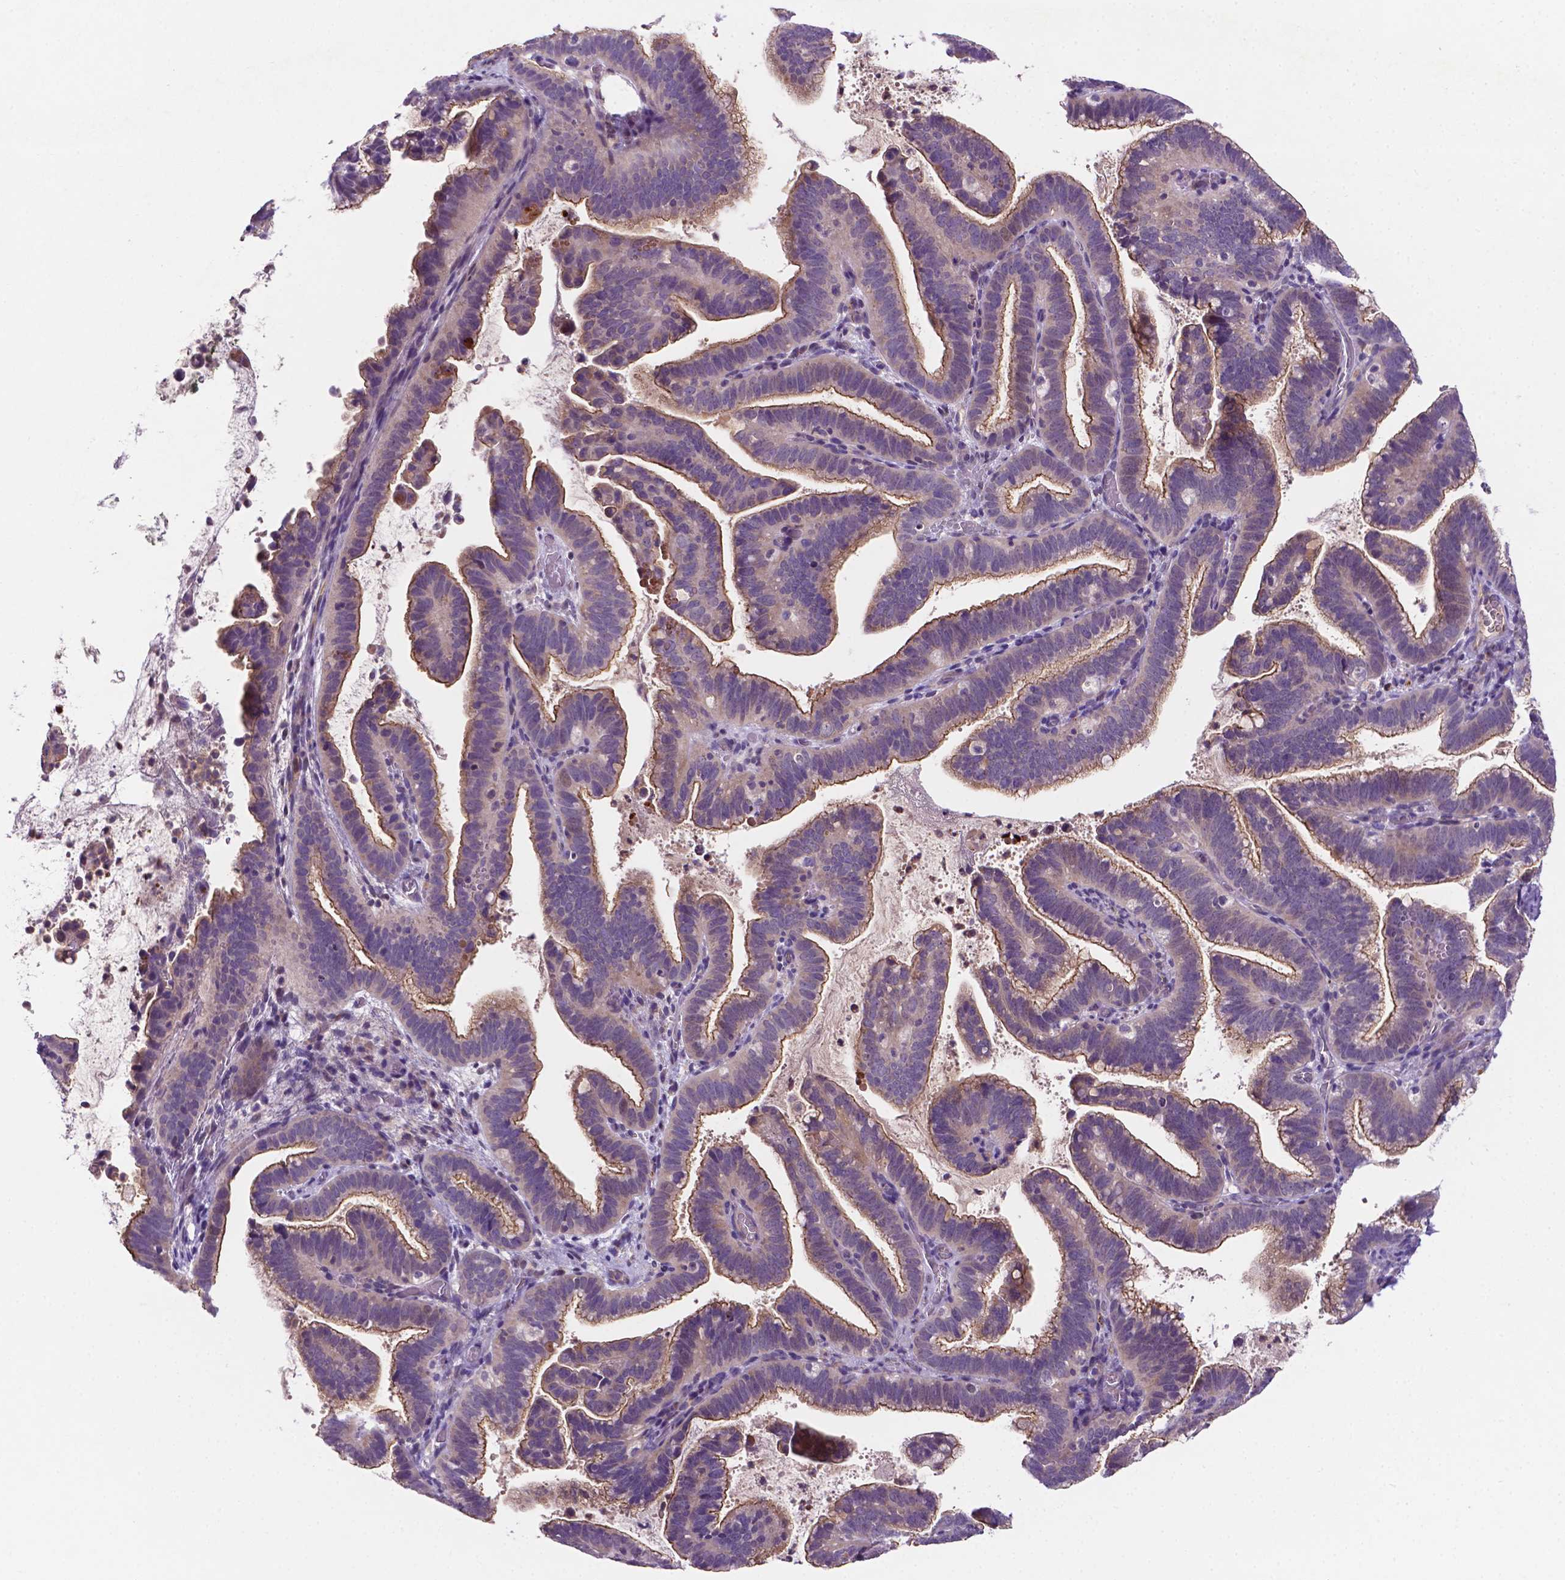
{"staining": {"intensity": "moderate", "quantity": ">75%", "location": "cytoplasmic/membranous"}, "tissue": "cervical cancer", "cell_type": "Tumor cells", "image_type": "cancer", "snomed": [{"axis": "morphology", "description": "Adenocarcinoma, NOS"}, {"axis": "topography", "description": "Cervix"}], "caption": "IHC (DAB) staining of cervical adenocarcinoma demonstrates moderate cytoplasmic/membranous protein expression in about >75% of tumor cells. The staining was performed using DAB (3,3'-diaminobenzidine), with brown indicating positive protein expression. Nuclei are stained blue with hematoxylin.", "gene": "TM4SF20", "patient": {"sex": "female", "age": 61}}